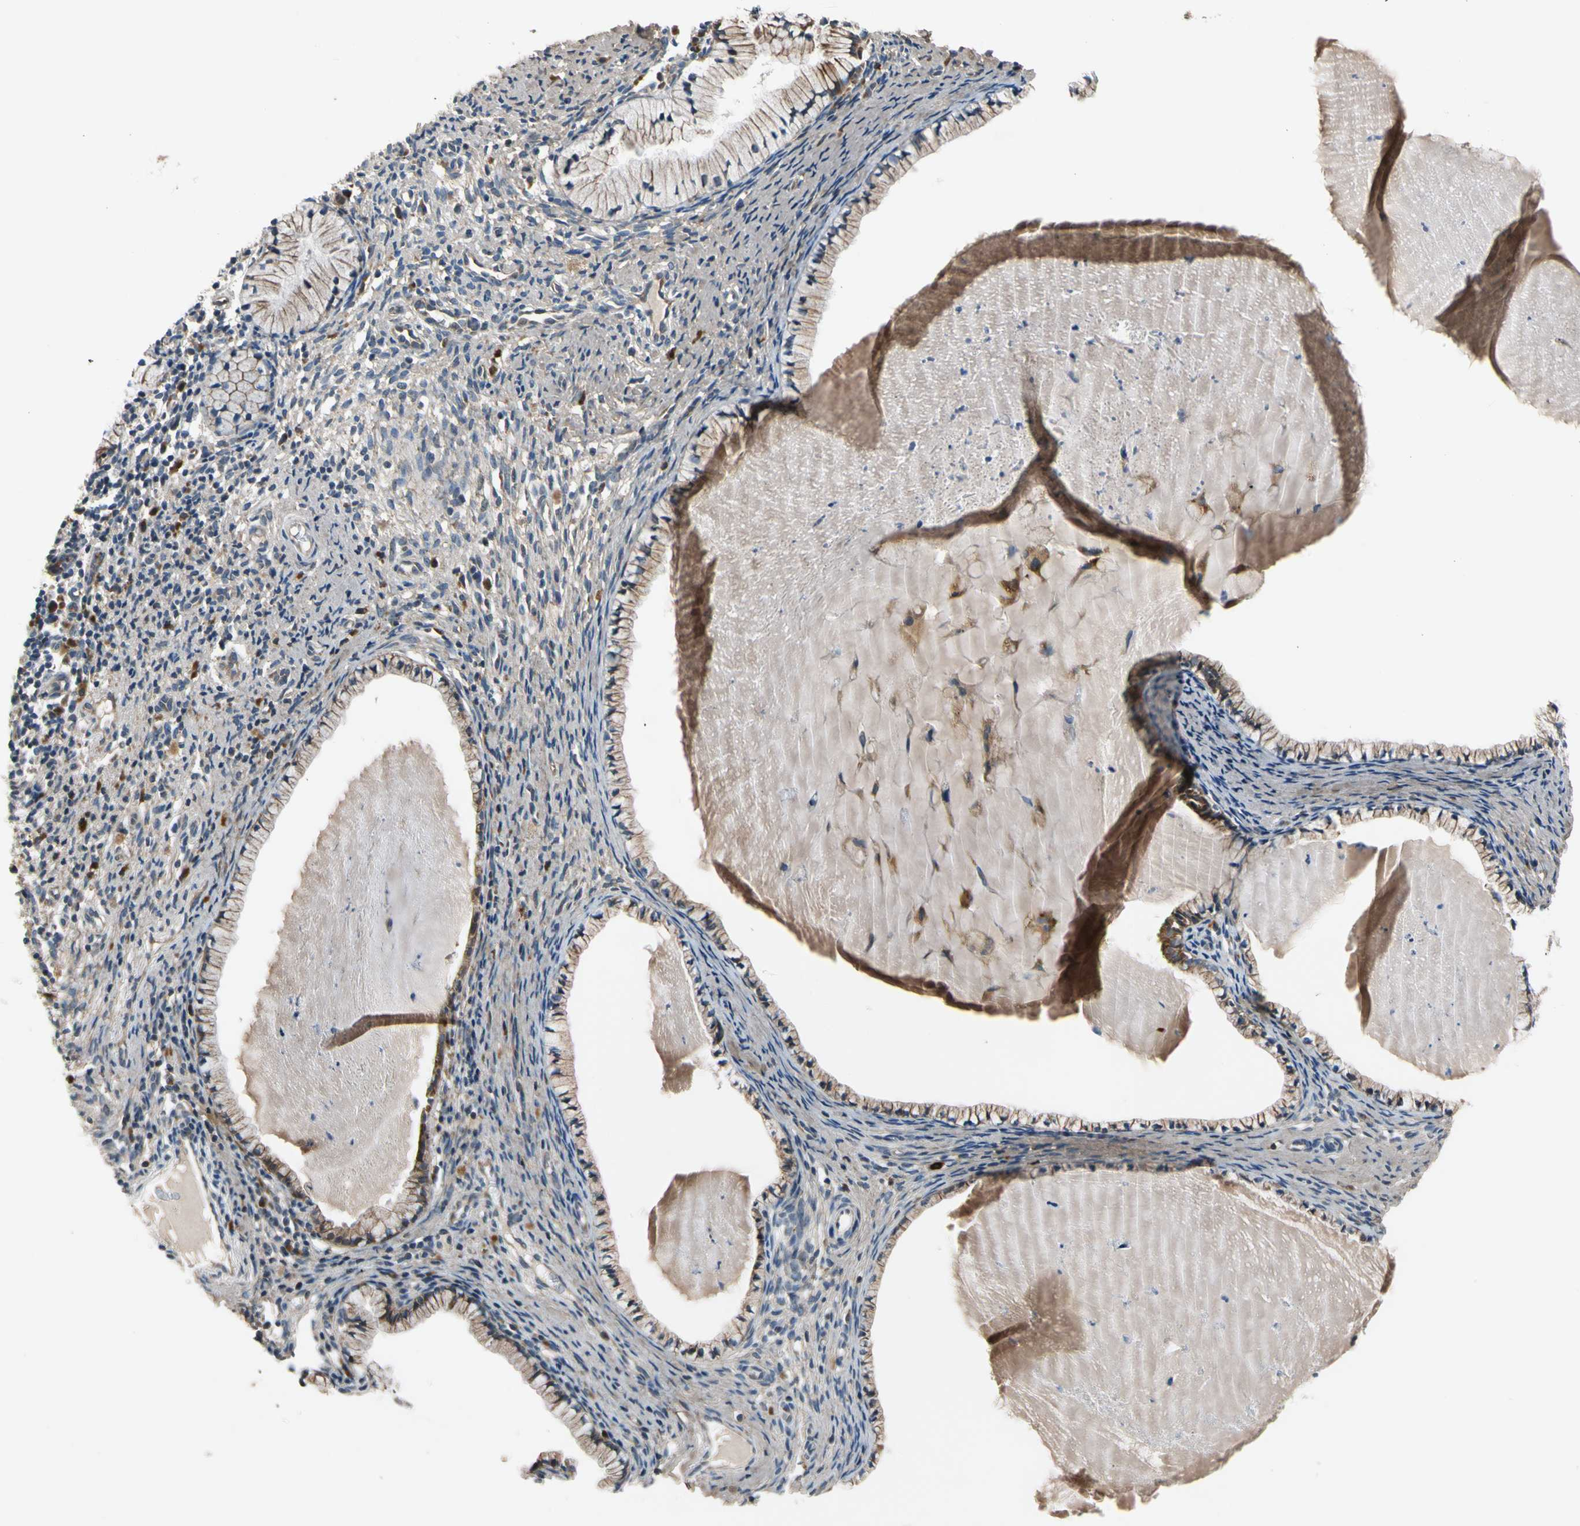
{"staining": {"intensity": "moderate", "quantity": ">75%", "location": "cytoplasmic/membranous"}, "tissue": "cervix", "cell_type": "Glandular cells", "image_type": "normal", "snomed": [{"axis": "morphology", "description": "Normal tissue, NOS"}, {"axis": "topography", "description": "Cervix"}], "caption": "A histopathology image of human cervix stained for a protein reveals moderate cytoplasmic/membranous brown staining in glandular cells. (Stains: DAB (3,3'-diaminobenzidine) in brown, nuclei in blue, Microscopy: brightfield microscopy at high magnification).", "gene": "MST1R", "patient": {"sex": "female", "age": 70}}